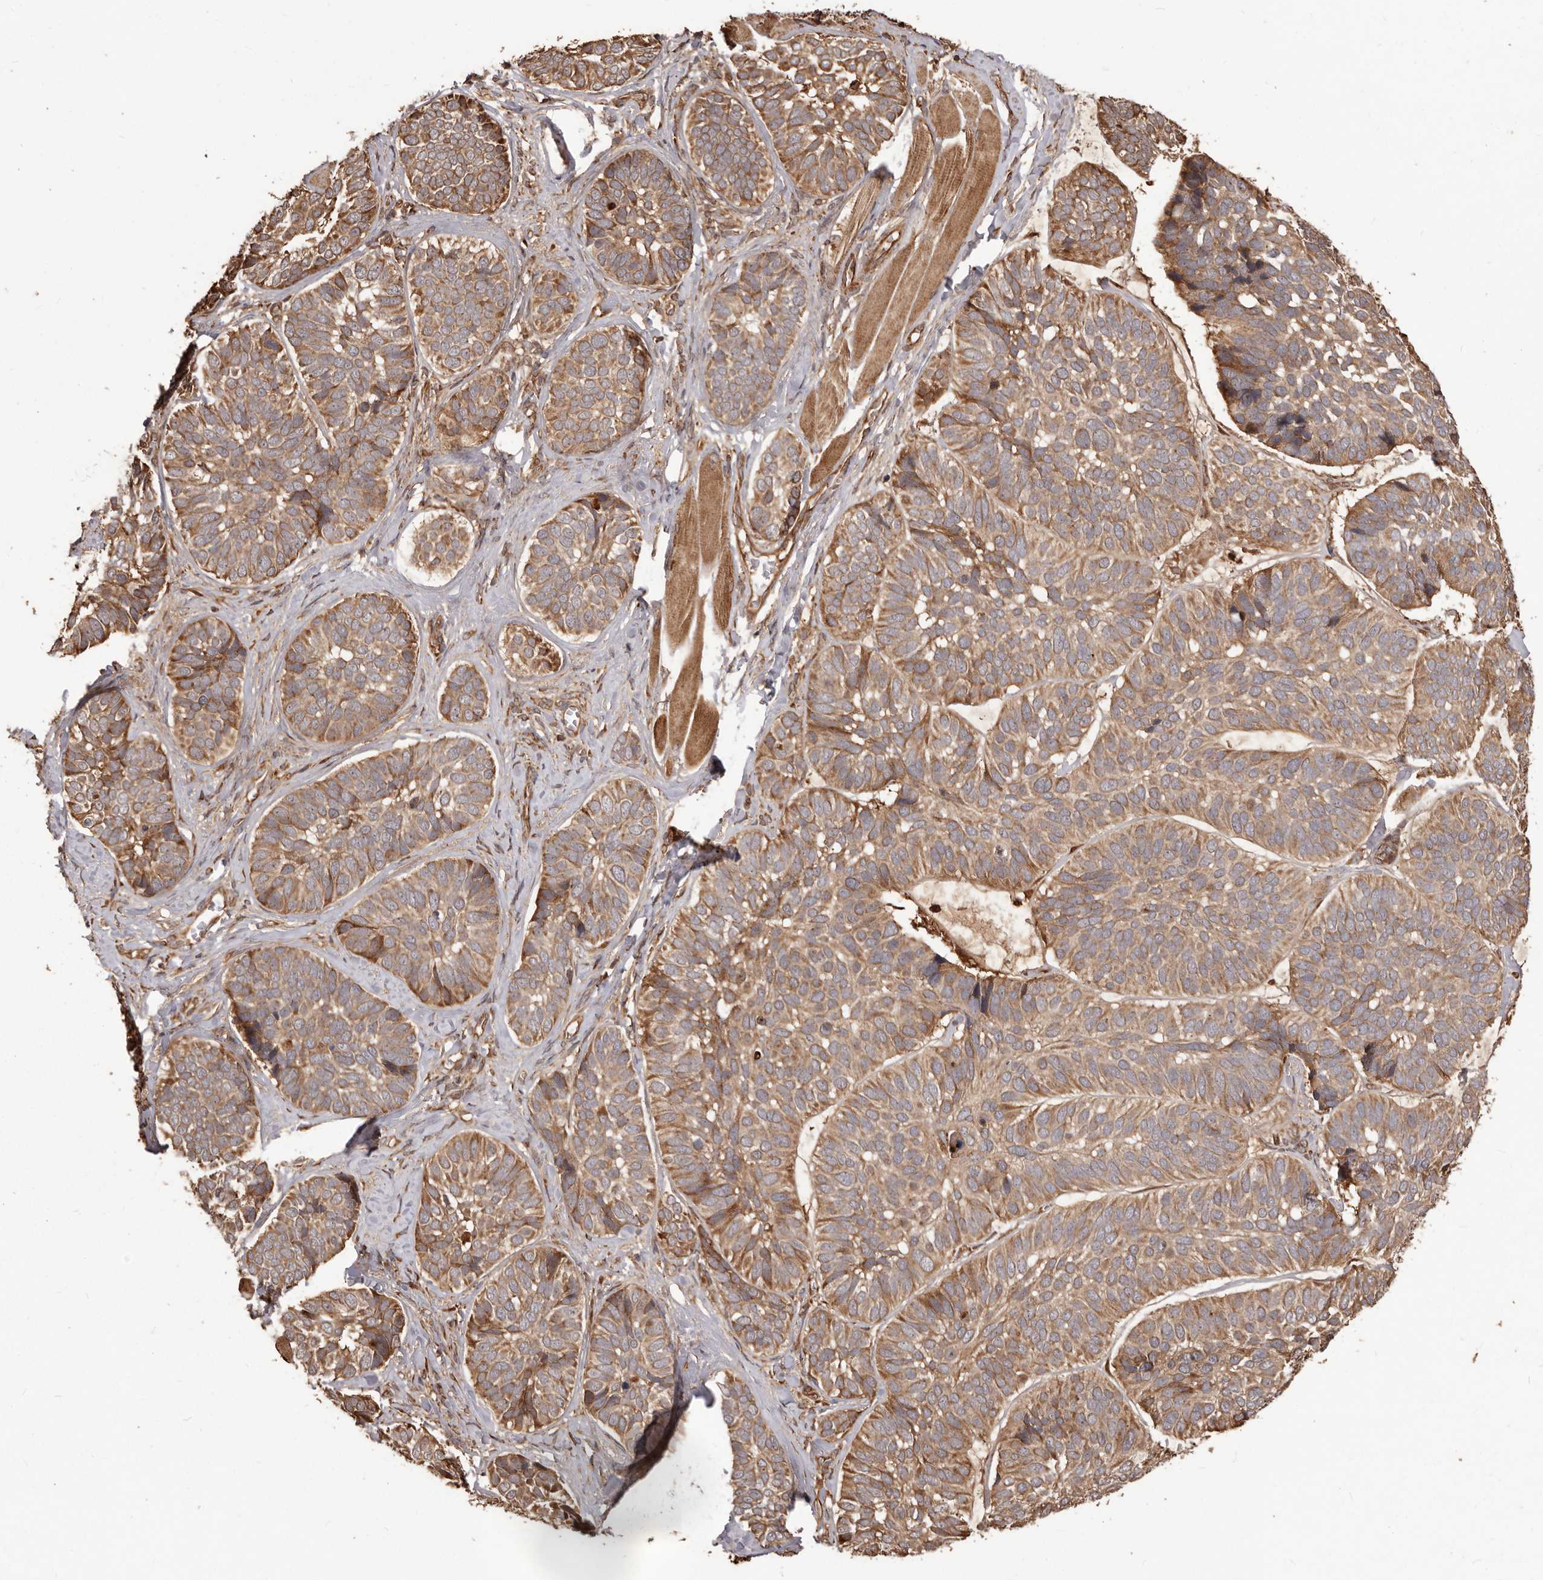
{"staining": {"intensity": "moderate", "quantity": ">75%", "location": "cytoplasmic/membranous"}, "tissue": "skin cancer", "cell_type": "Tumor cells", "image_type": "cancer", "snomed": [{"axis": "morphology", "description": "Basal cell carcinoma"}, {"axis": "topography", "description": "Skin"}], "caption": "Protein expression analysis of human skin cancer reveals moderate cytoplasmic/membranous positivity in approximately >75% of tumor cells. Nuclei are stained in blue.", "gene": "MTO1", "patient": {"sex": "male", "age": 62}}